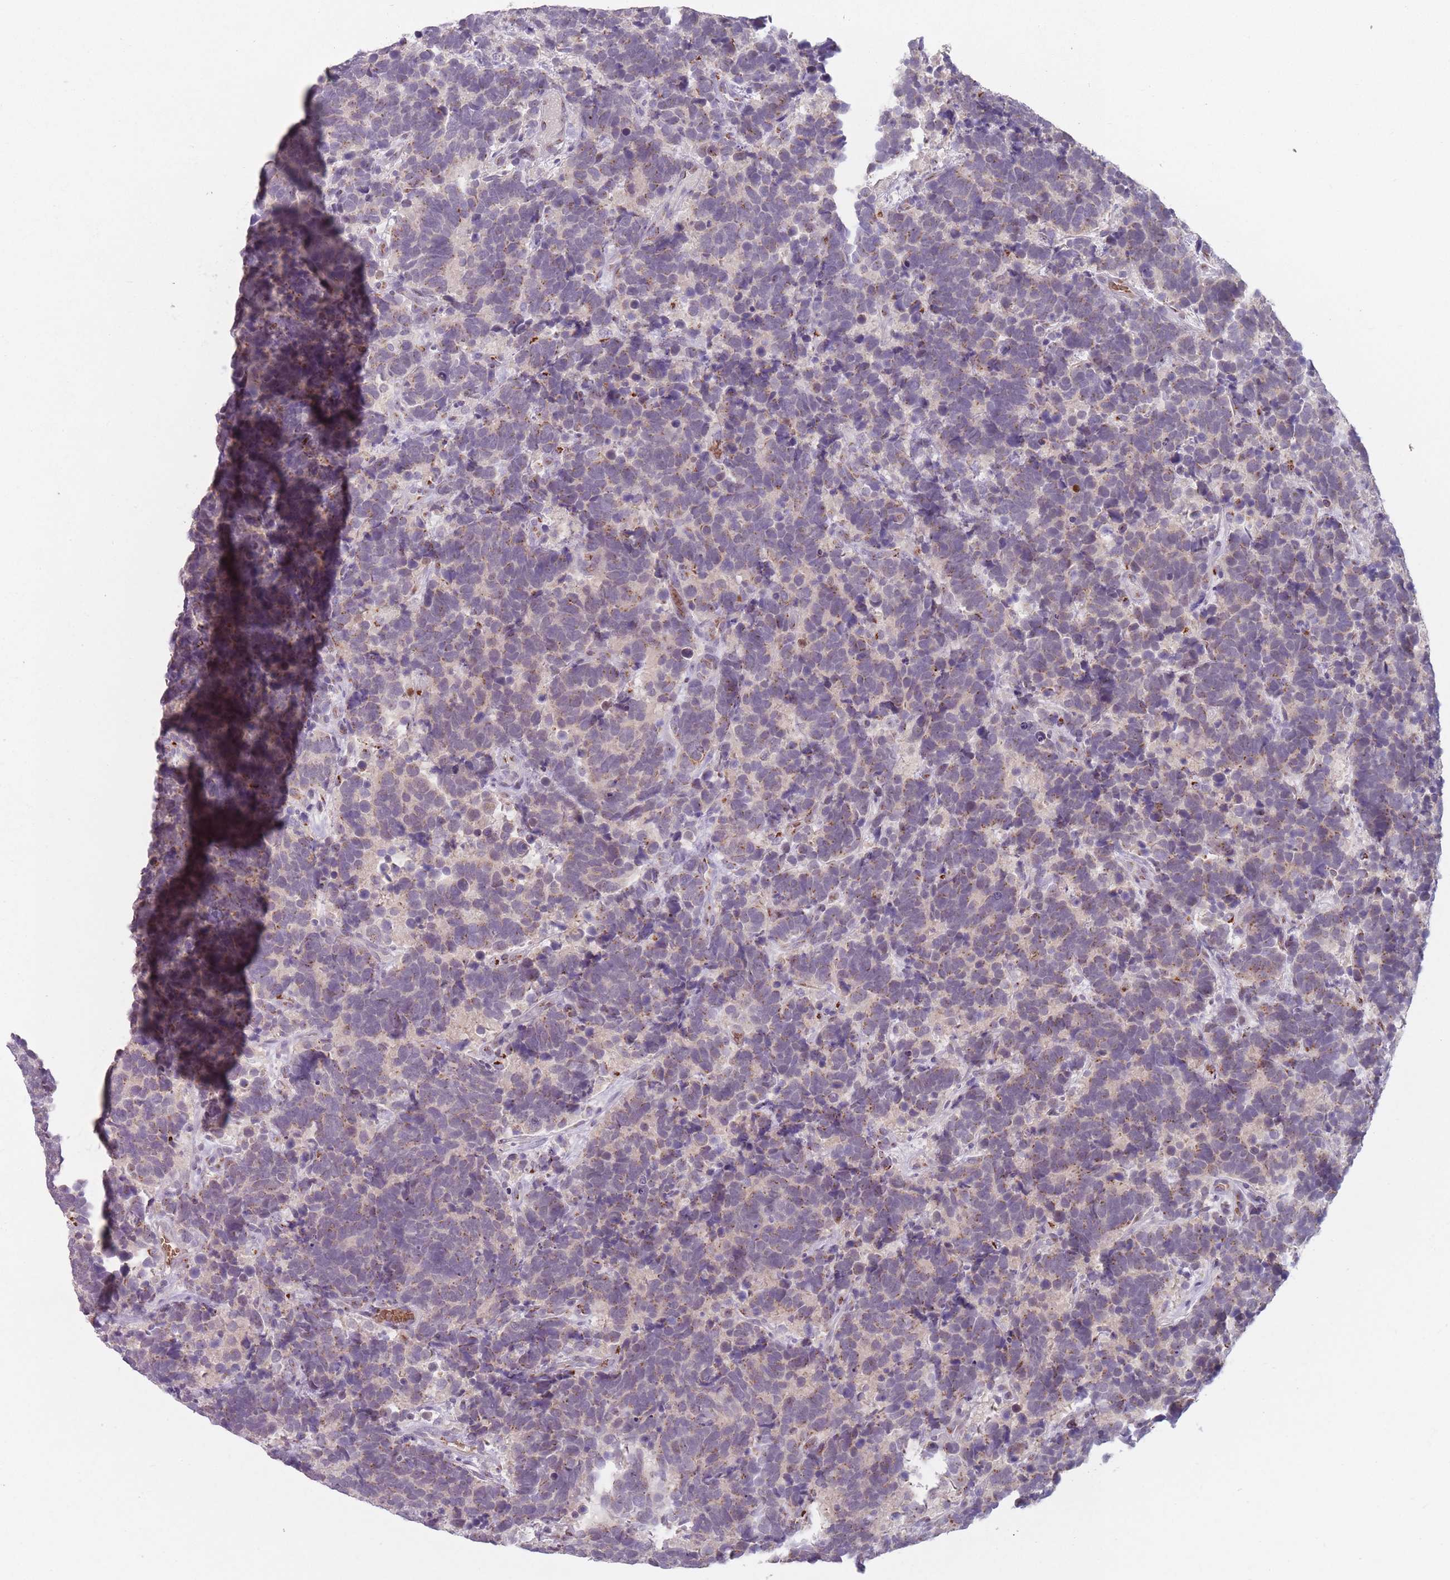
{"staining": {"intensity": "weak", "quantity": "25%-75%", "location": "cytoplasmic/membranous"}, "tissue": "carcinoid", "cell_type": "Tumor cells", "image_type": "cancer", "snomed": [{"axis": "morphology", "description": "Carcinoma, NOS"}, {"axis": "morphology", "description": "Carcinoid, malignant, NOS"}, {"axis": "topography", "description": "Urinary bladder"}], "caption": "Immunohistochemical staining of human carcinoid shows low levels of weak cytoplasmic/membranous protein expression in about 25%-75% of tumor cells.", "gene": "MAN1B1", "patient": {"sex": "male", "age": 57}}